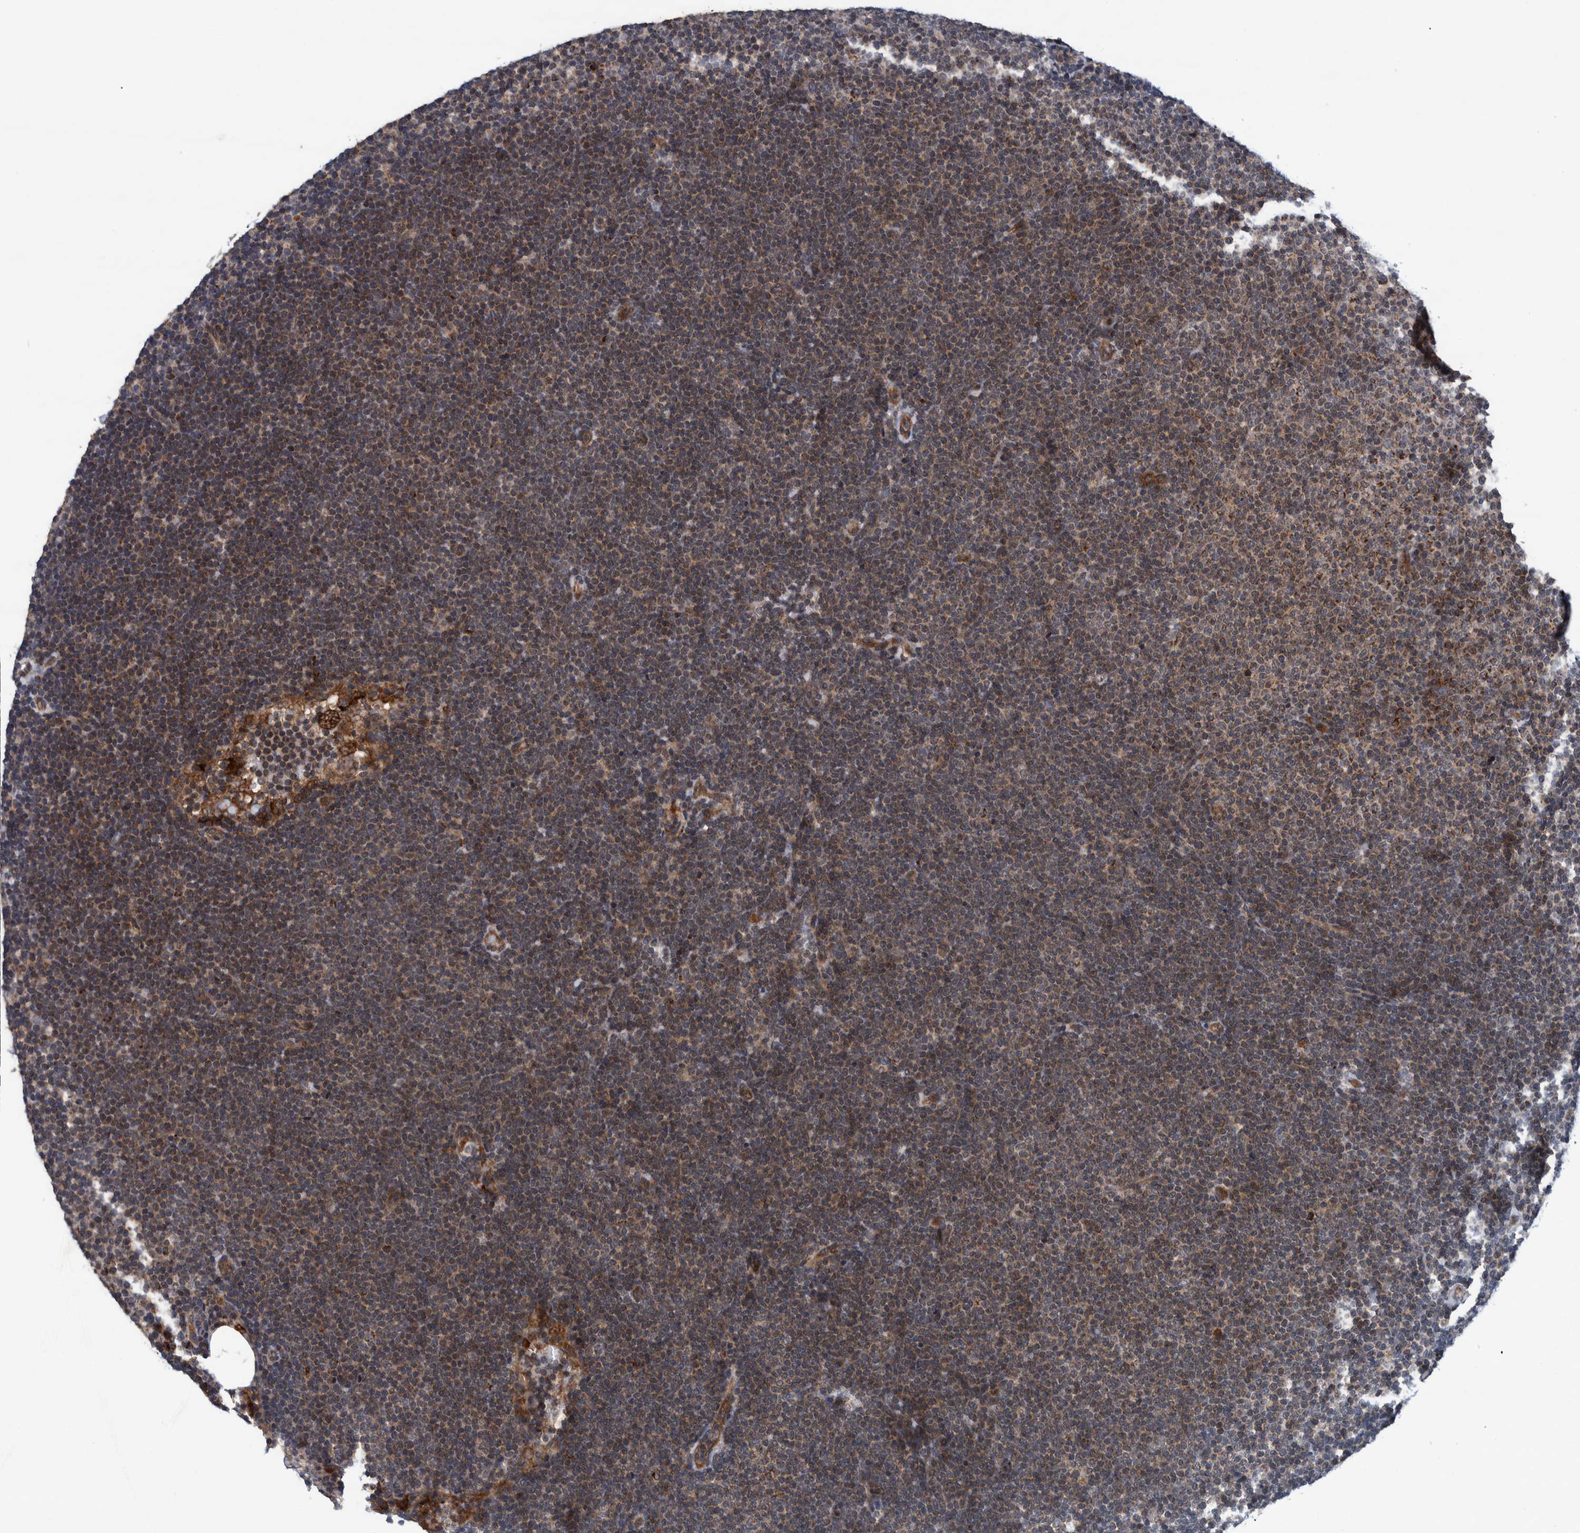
{"staining": {"intensity": "moderate", "quantity": ">75%", "location": "cytoplasmic/membranous"}, "tissue": "lymphoma", "cell_type": "Tumor cells", "image_type": "cancer", "snomed": [{"axis": "morphology", "description": "Malignant lymphoma, non-Hodgkin's type, Low grade"}, {"axis": "topography", "description": "Lymph node"}], "caption": "A high-resolution image shows immunohistochemistry staining of lymphoma, which shows moderate cytoplasmic/membranous staining in approximately >75% of tumor cells.", "gene": "MRPS7", "patient": {"sex": "female", "age": 53}}